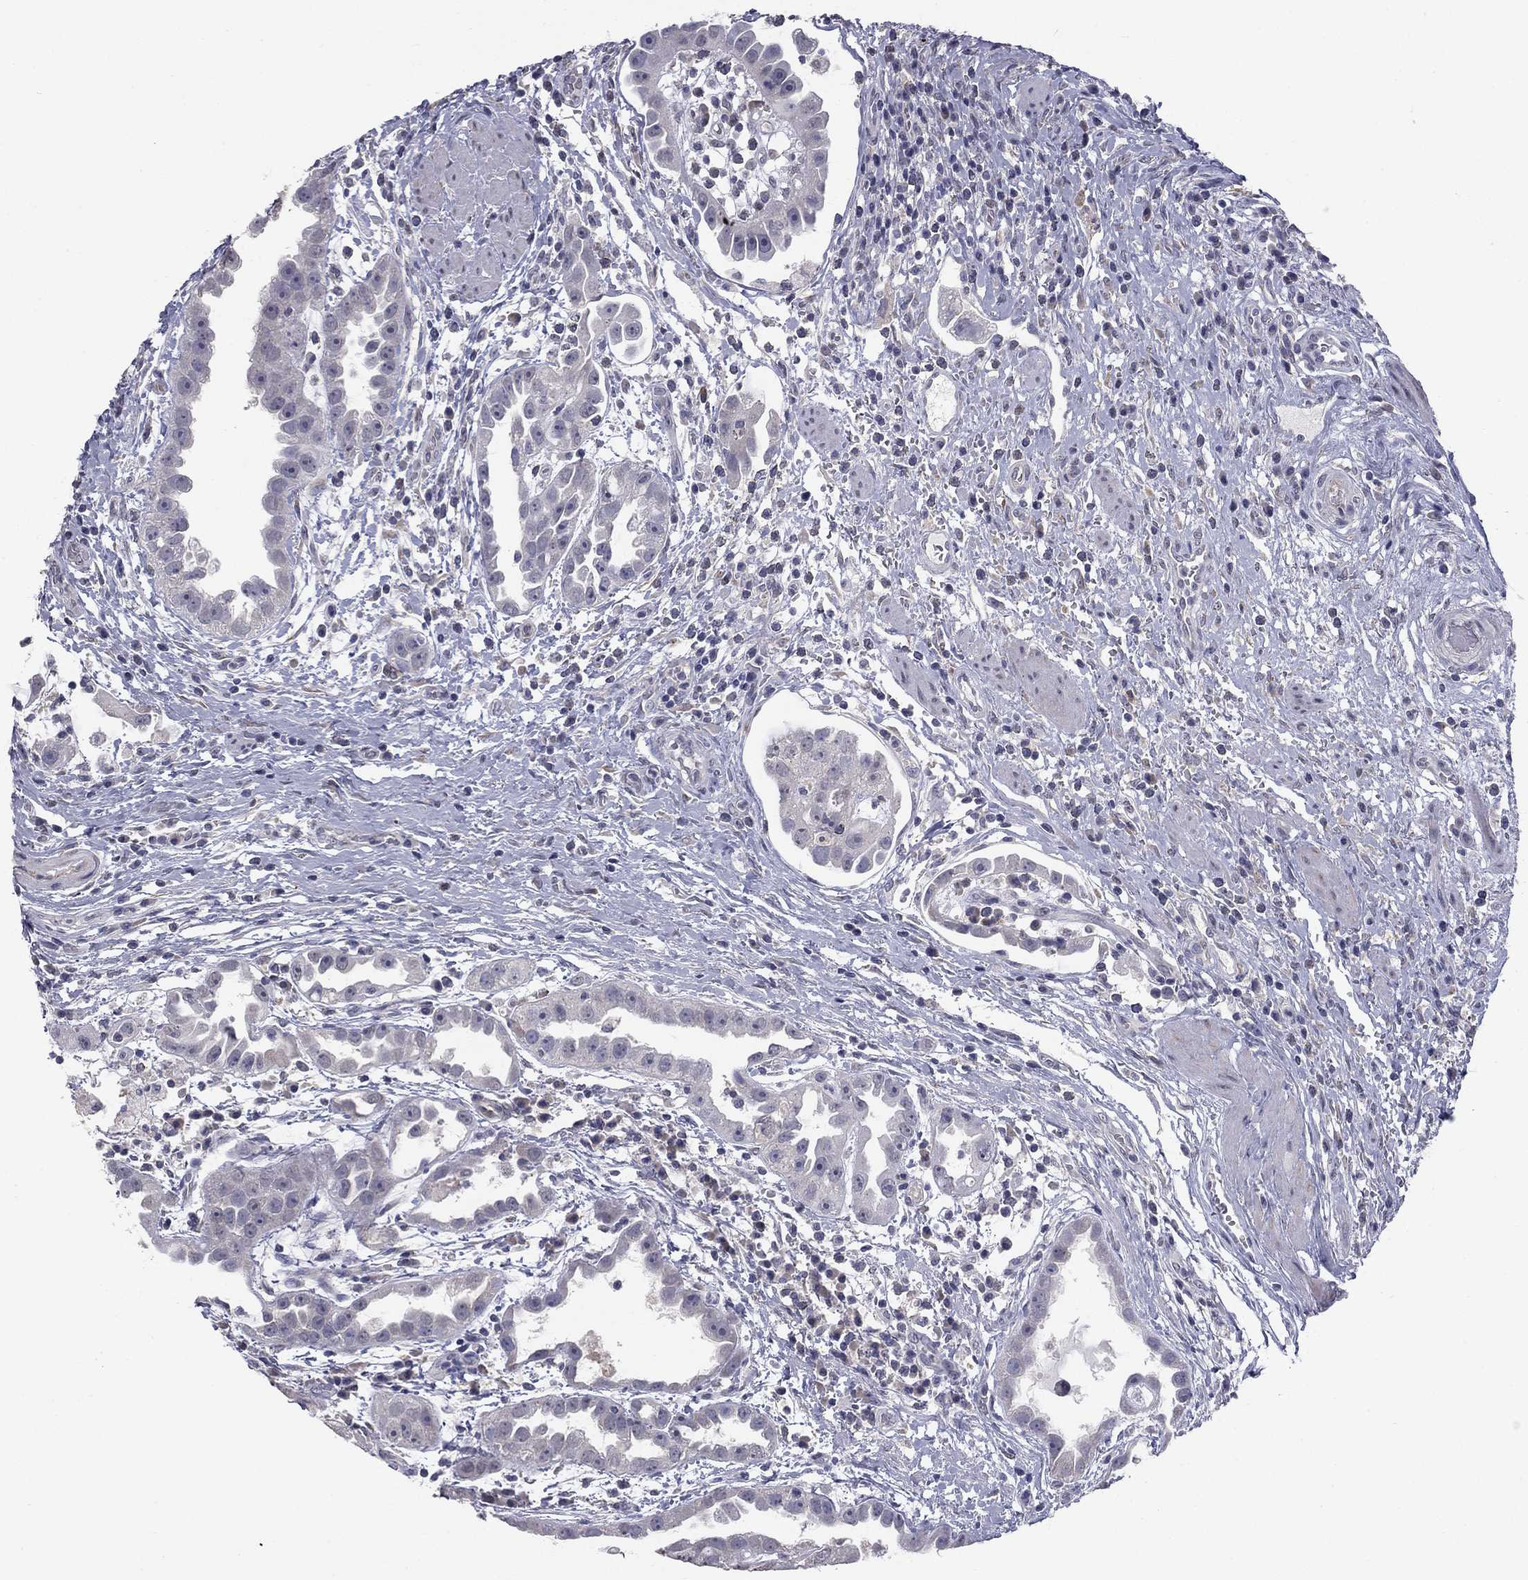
{"staining": {"intensity": "negative", "quantity": "none", "location": "none"}, "tissue": "urothelial cancer", "cell_type": "Tumor cells", "image_type": "cancer", "snomed": [{"axis": "morphology", "description": "Urothelial carcinoma, High grade"}, {"axis": "topography", "description": "Urinary bladder"}], "caption": "This is a histopathology image of IHC staining of urothelial cancer, which shows no staining in tumor cells. The staining was performed using DAB to visualize the protein expression in brown, while the nuclei were stained in blue with hematoxylin (Magnification: 20x).", "gene": "PRRT2", "patient": {"sex": "female", "age": 41}}